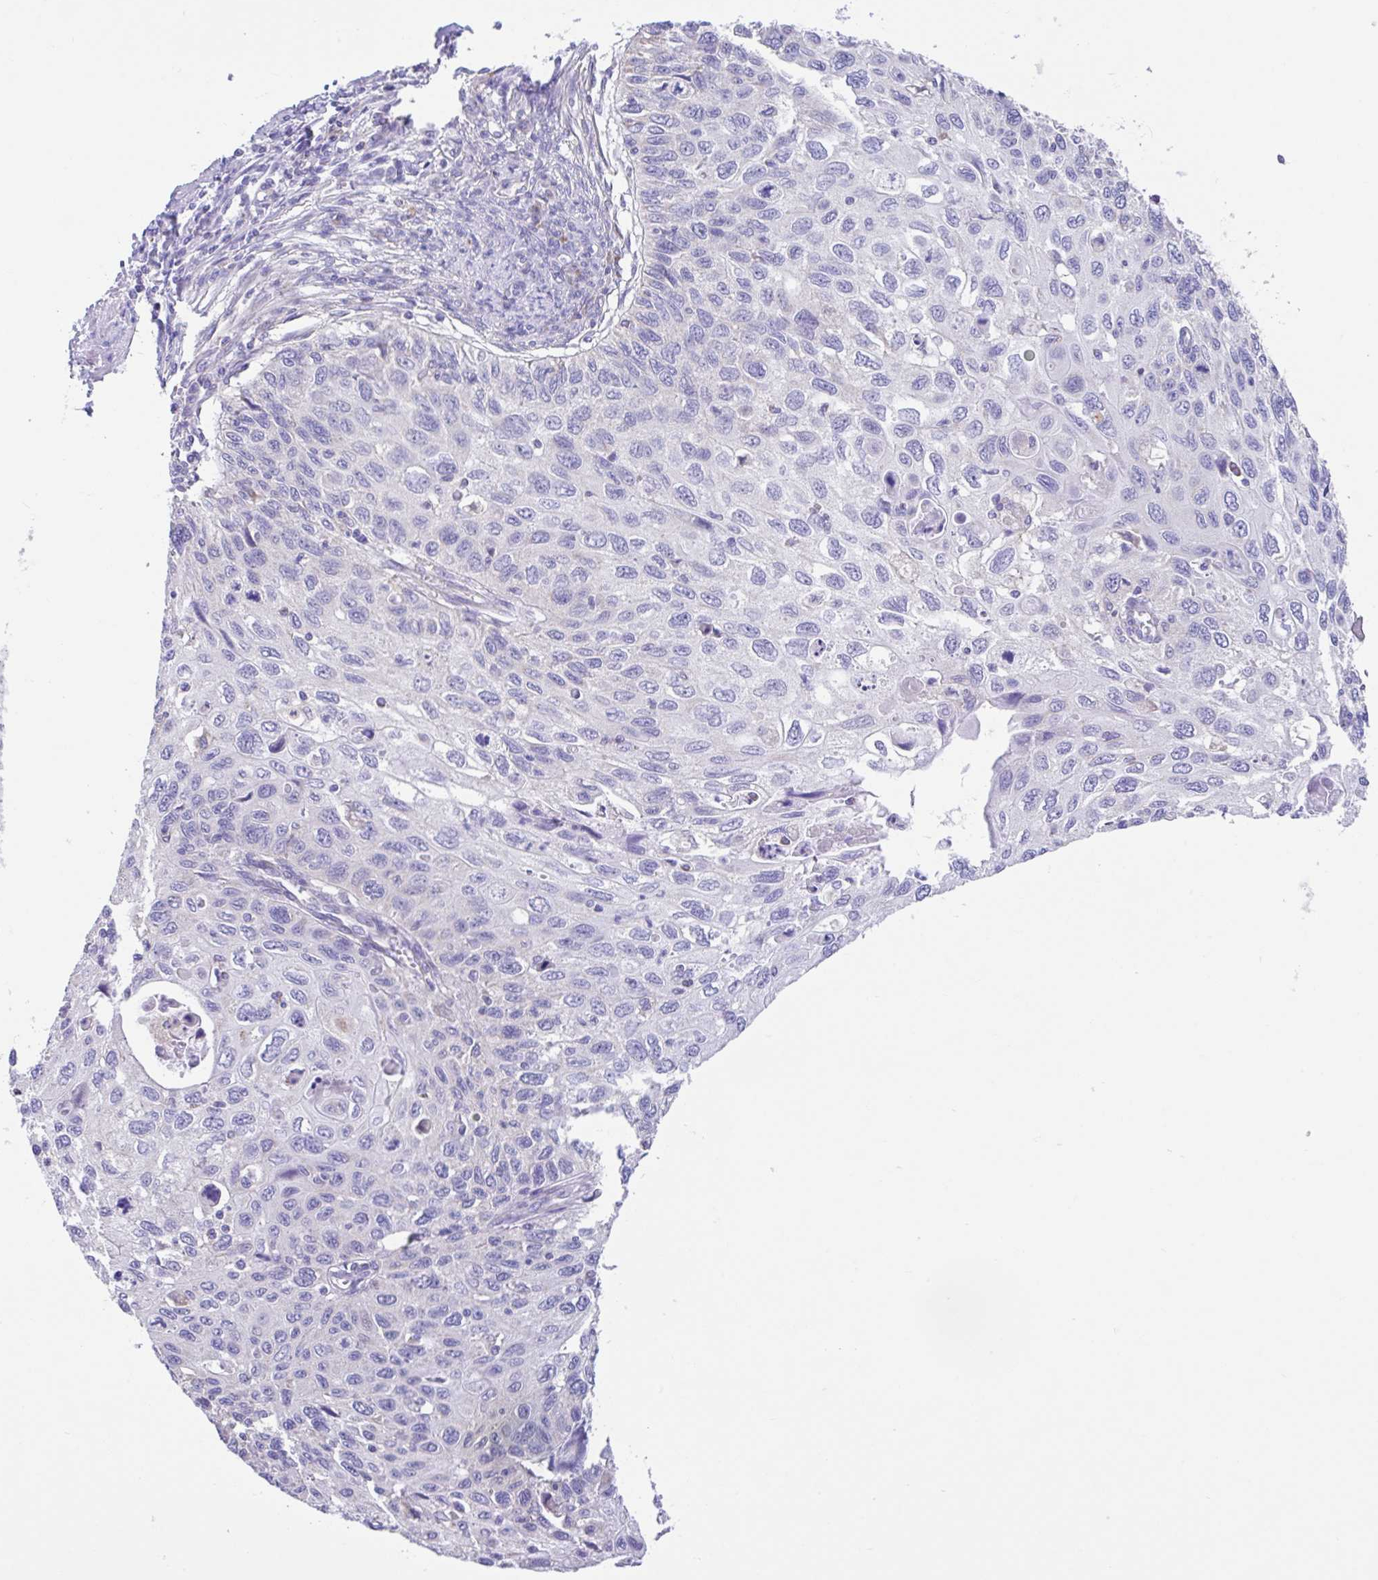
{"staining": {"intensity": "negative", "quantity": "none", "location": "none"}, "tissue": "cervical cancer", "cell_type": "Tumor cells", "image_type": "cancer", "snomed": [{"axis": "morphology", "description": "Squamous cell carcinoma, NOS"}, {"axis": "topography", "description": "Cervix"}], "caption": "Human cervical squamous cell carcinoma stained for a protein using immunohistochemistry reveals no positivity in tumor cells.", "gene": "CCSAP", "patient": {"sex": "female", "age": 70}}